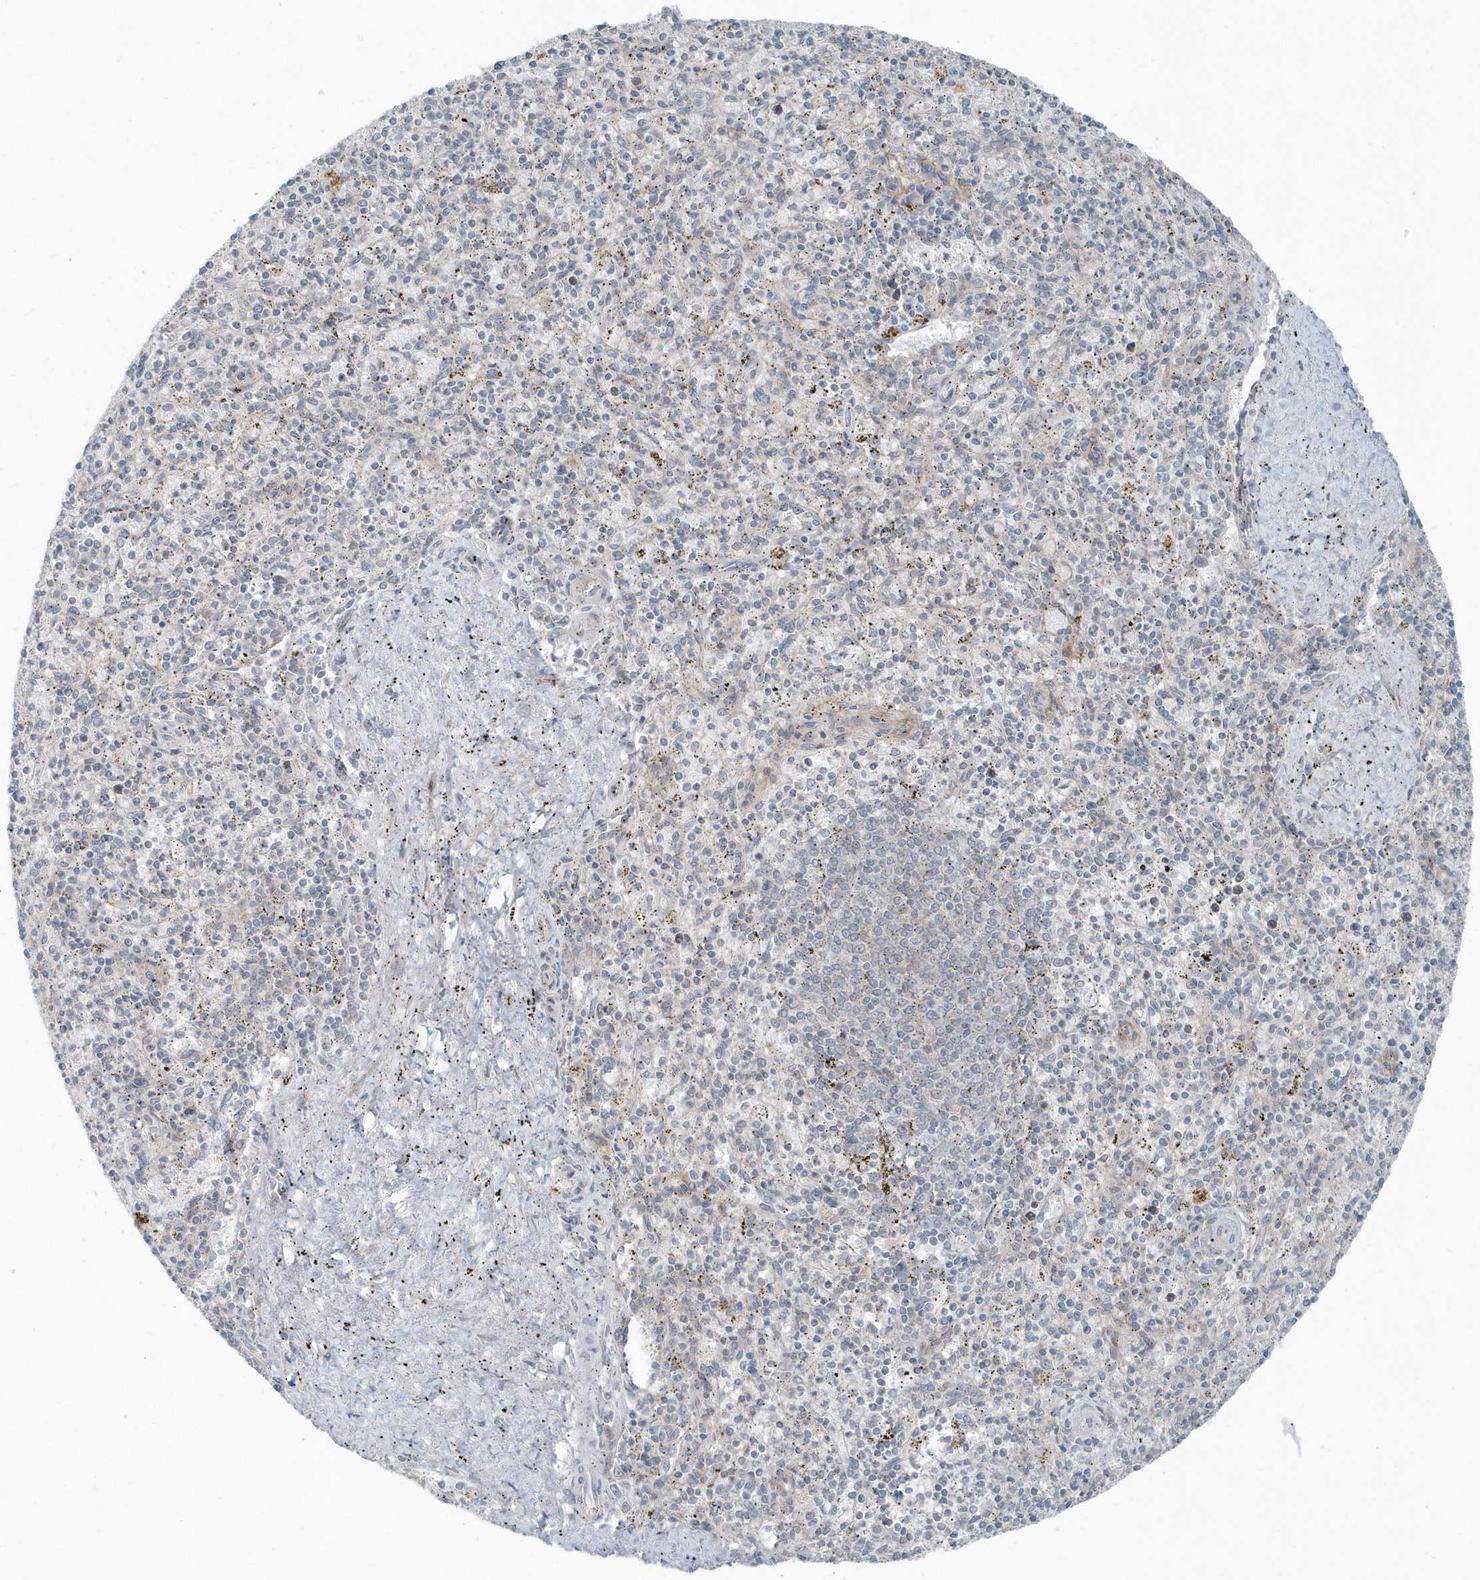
{"staining": {"intensity": "negative", "quantity": "none", "location": "none"}, "tissue": "spleen", "cell_type": "Cells in red pulp", "image_type": "normal", "snomed": [{"axis": "morphology", "description": "Normal tissue, NOS"}, {"axis": "topography", "description": "Spleen"}], "caption": "The image reveals no significant positivity in cells in red pulp of spleen.", "gene": "PARD3B", "patient": {"sex": "male", "age": 72}}